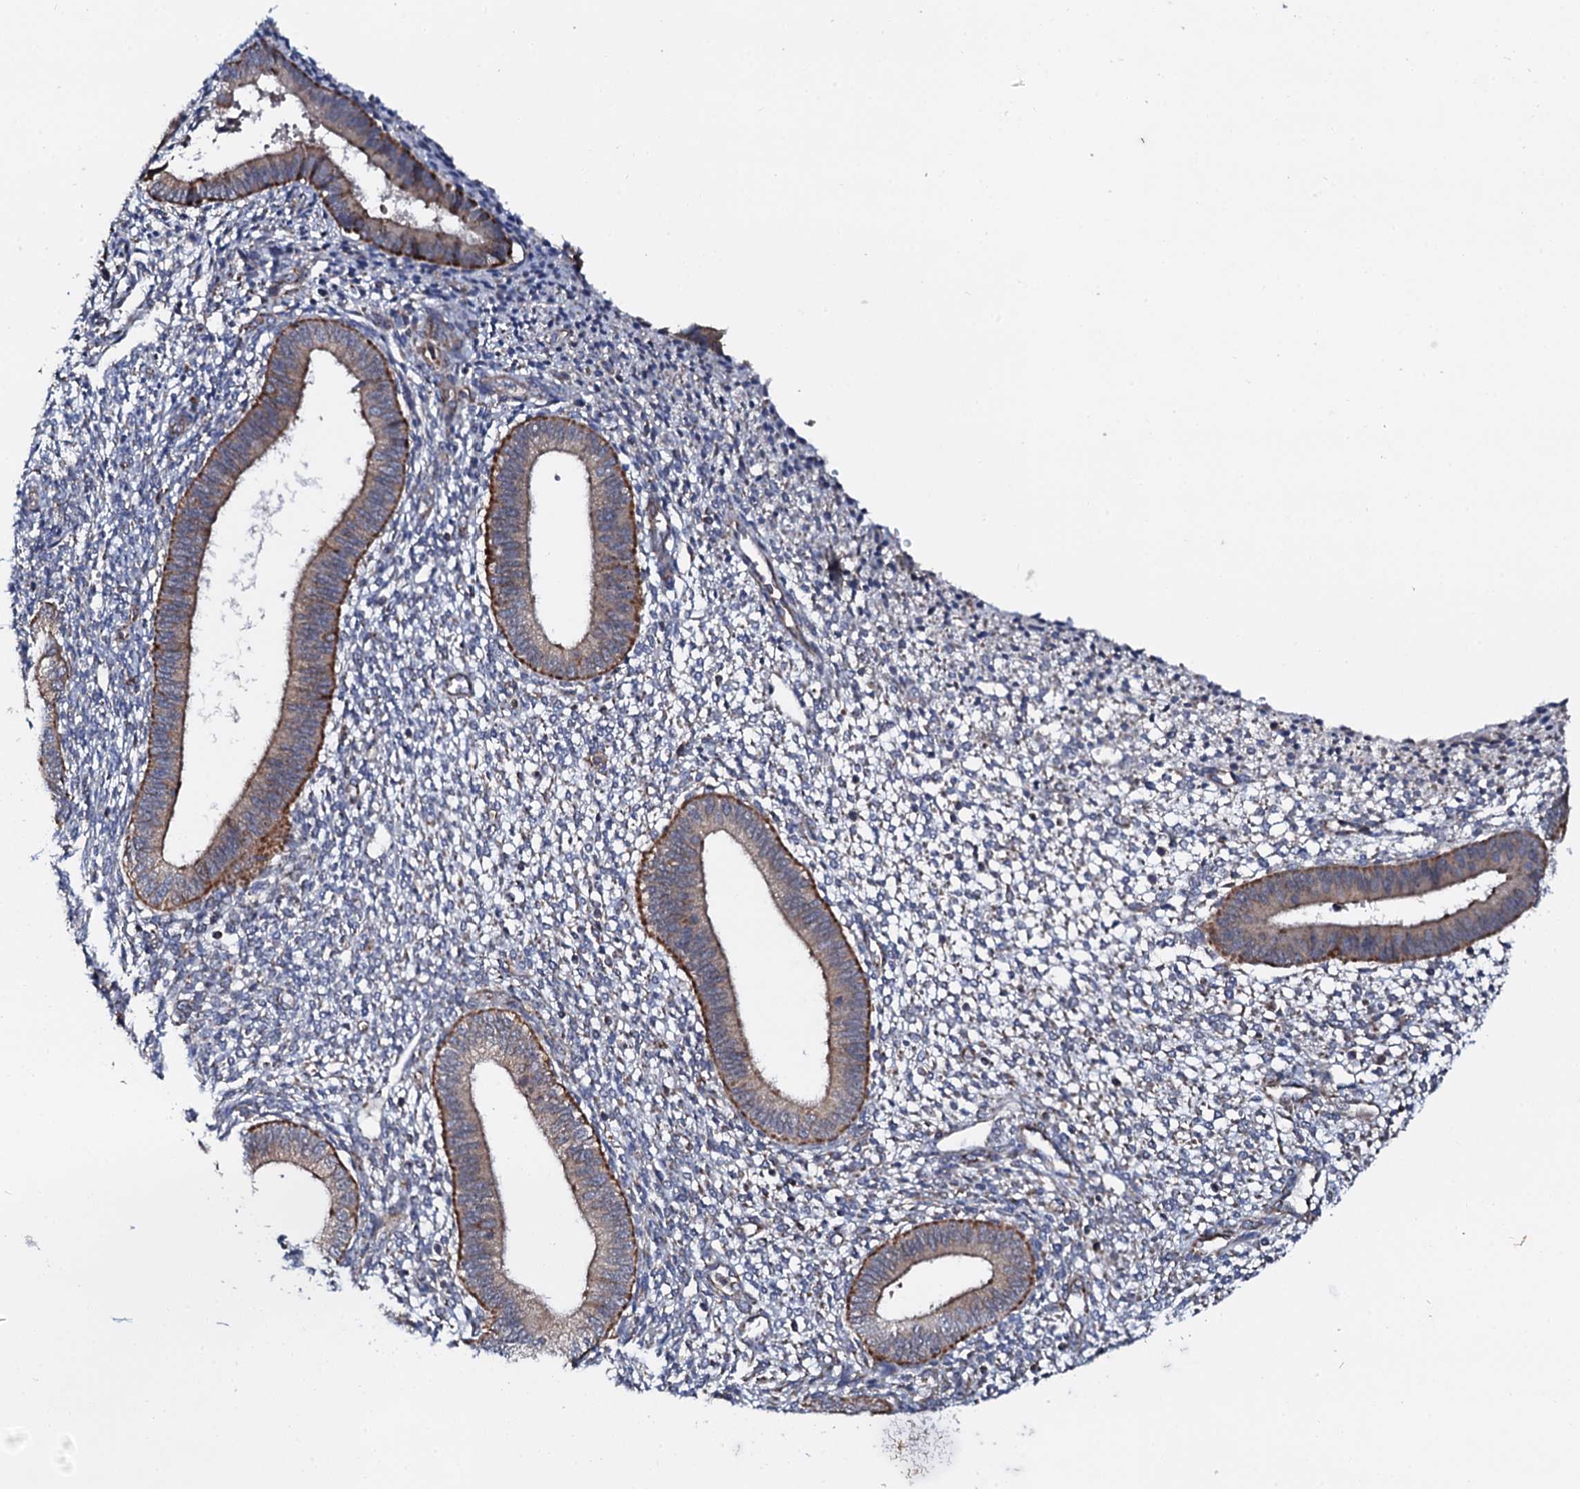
{"staining": {"intensity": "weak", "quantity": "<25%", "location": "cytoplasmic/membranous"}, "tissue": "endometrium", "cell_type": "Cells in endometrial stroma", "image_type": "normal", "snomed": [{"axis": "morphology", "description": "Normal tissue, NOS"}, {"axis": "topography", "description": "Endometrium"}], "caption": "A histopathology image of endometrium stained for a protein shows no brown staining in cells in endometrial stroma.", "gene": "UBE3C", "patient": {"sex": "female", "age": 46}}